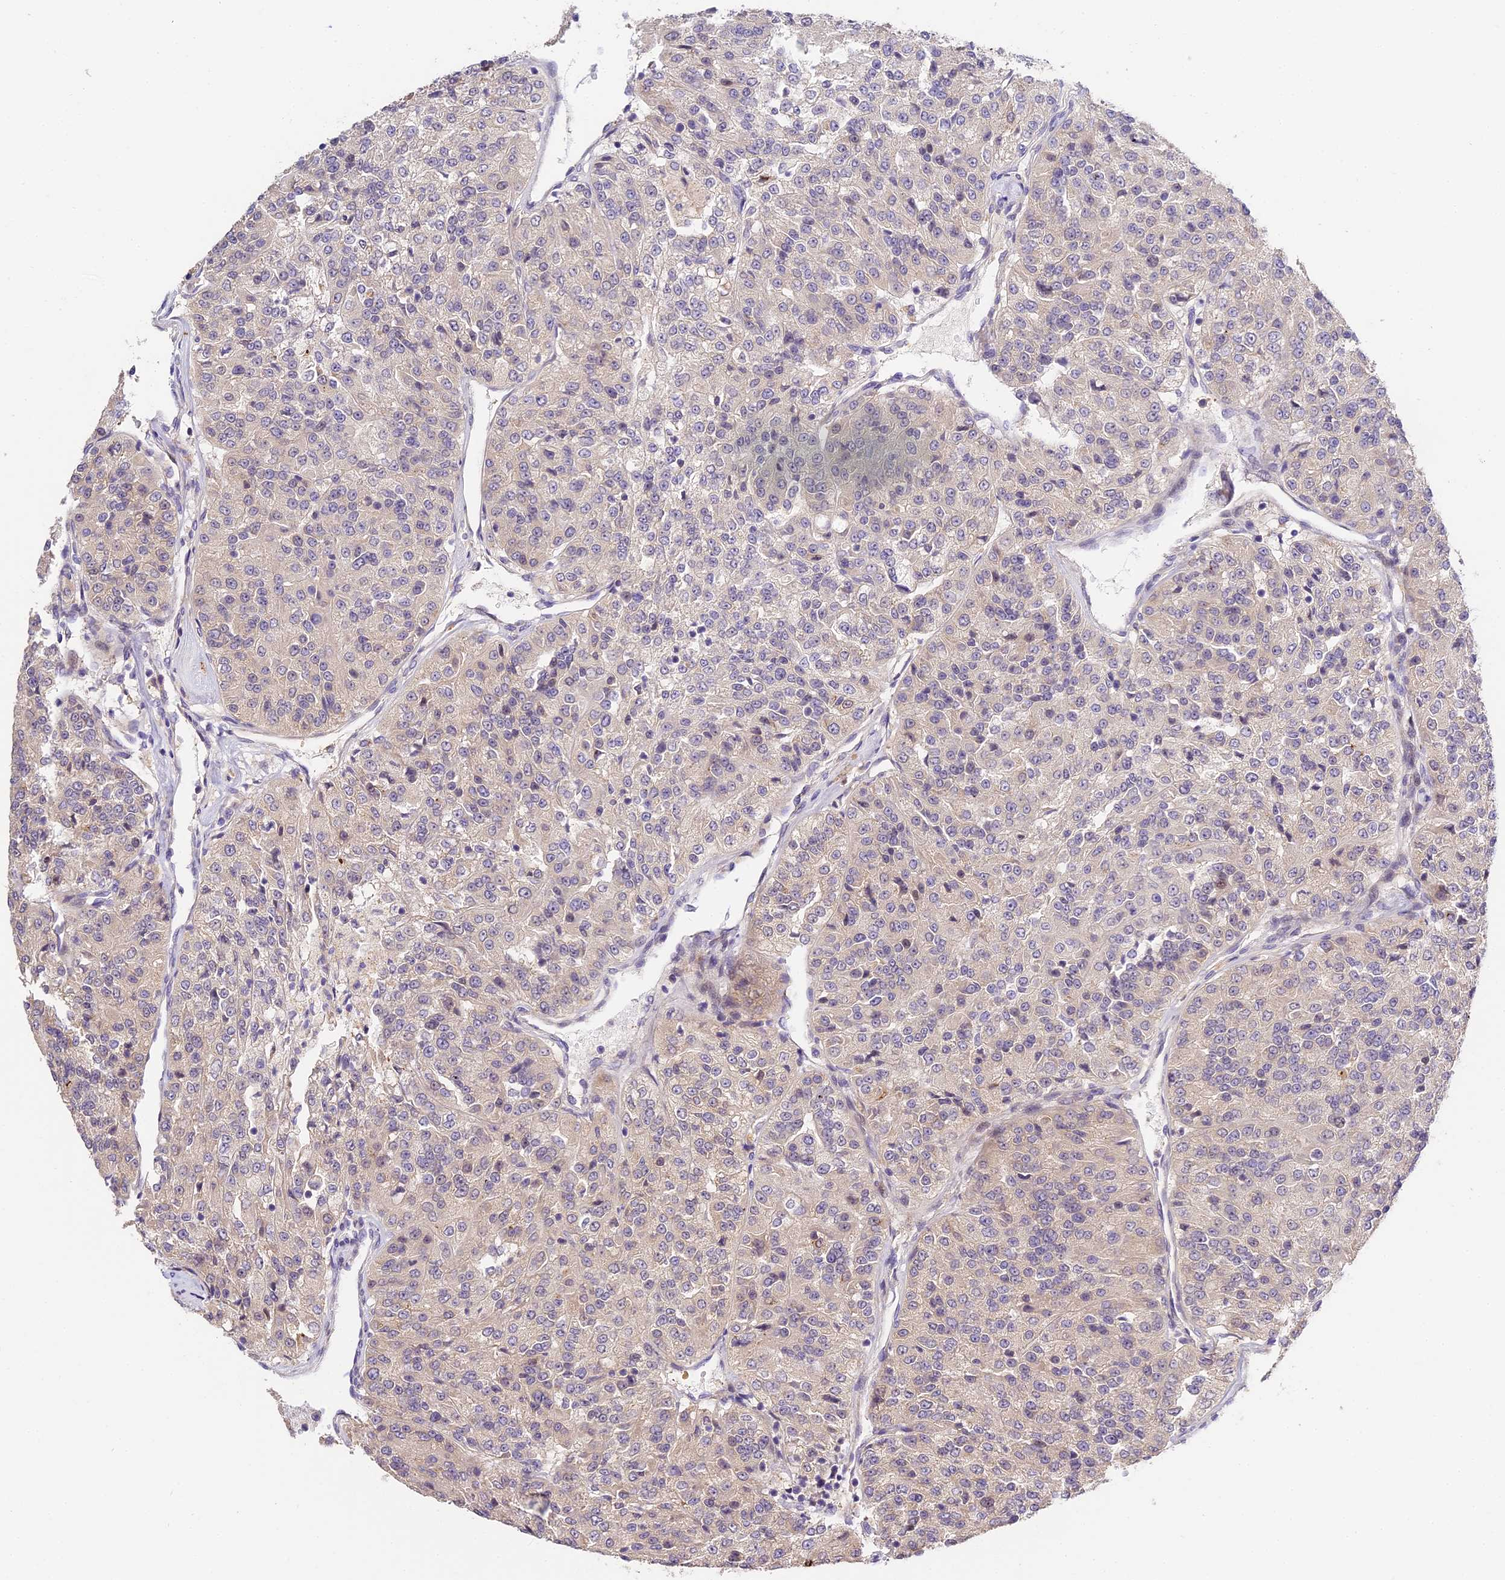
{"staining": {"intensity": "negative", "quantity": "none", "location": "none"}, "tissue": "renal cancer", "cell_type": "Tumor cells", "image_type": "cancer", "snomed": [{"axis": "morphology", "description": "Adenocarcinoma, NOS"}, {"axis": "topography", "description": "Kidney"}], "caption": "High power microscopy histopathology image of an immunohistochemistry histopathology image of adenocarcinoma (renal), revealing no significant staining in tumor cells.", "gene": "BSCL2", "patient": {"sex": "female", "age": 63}}